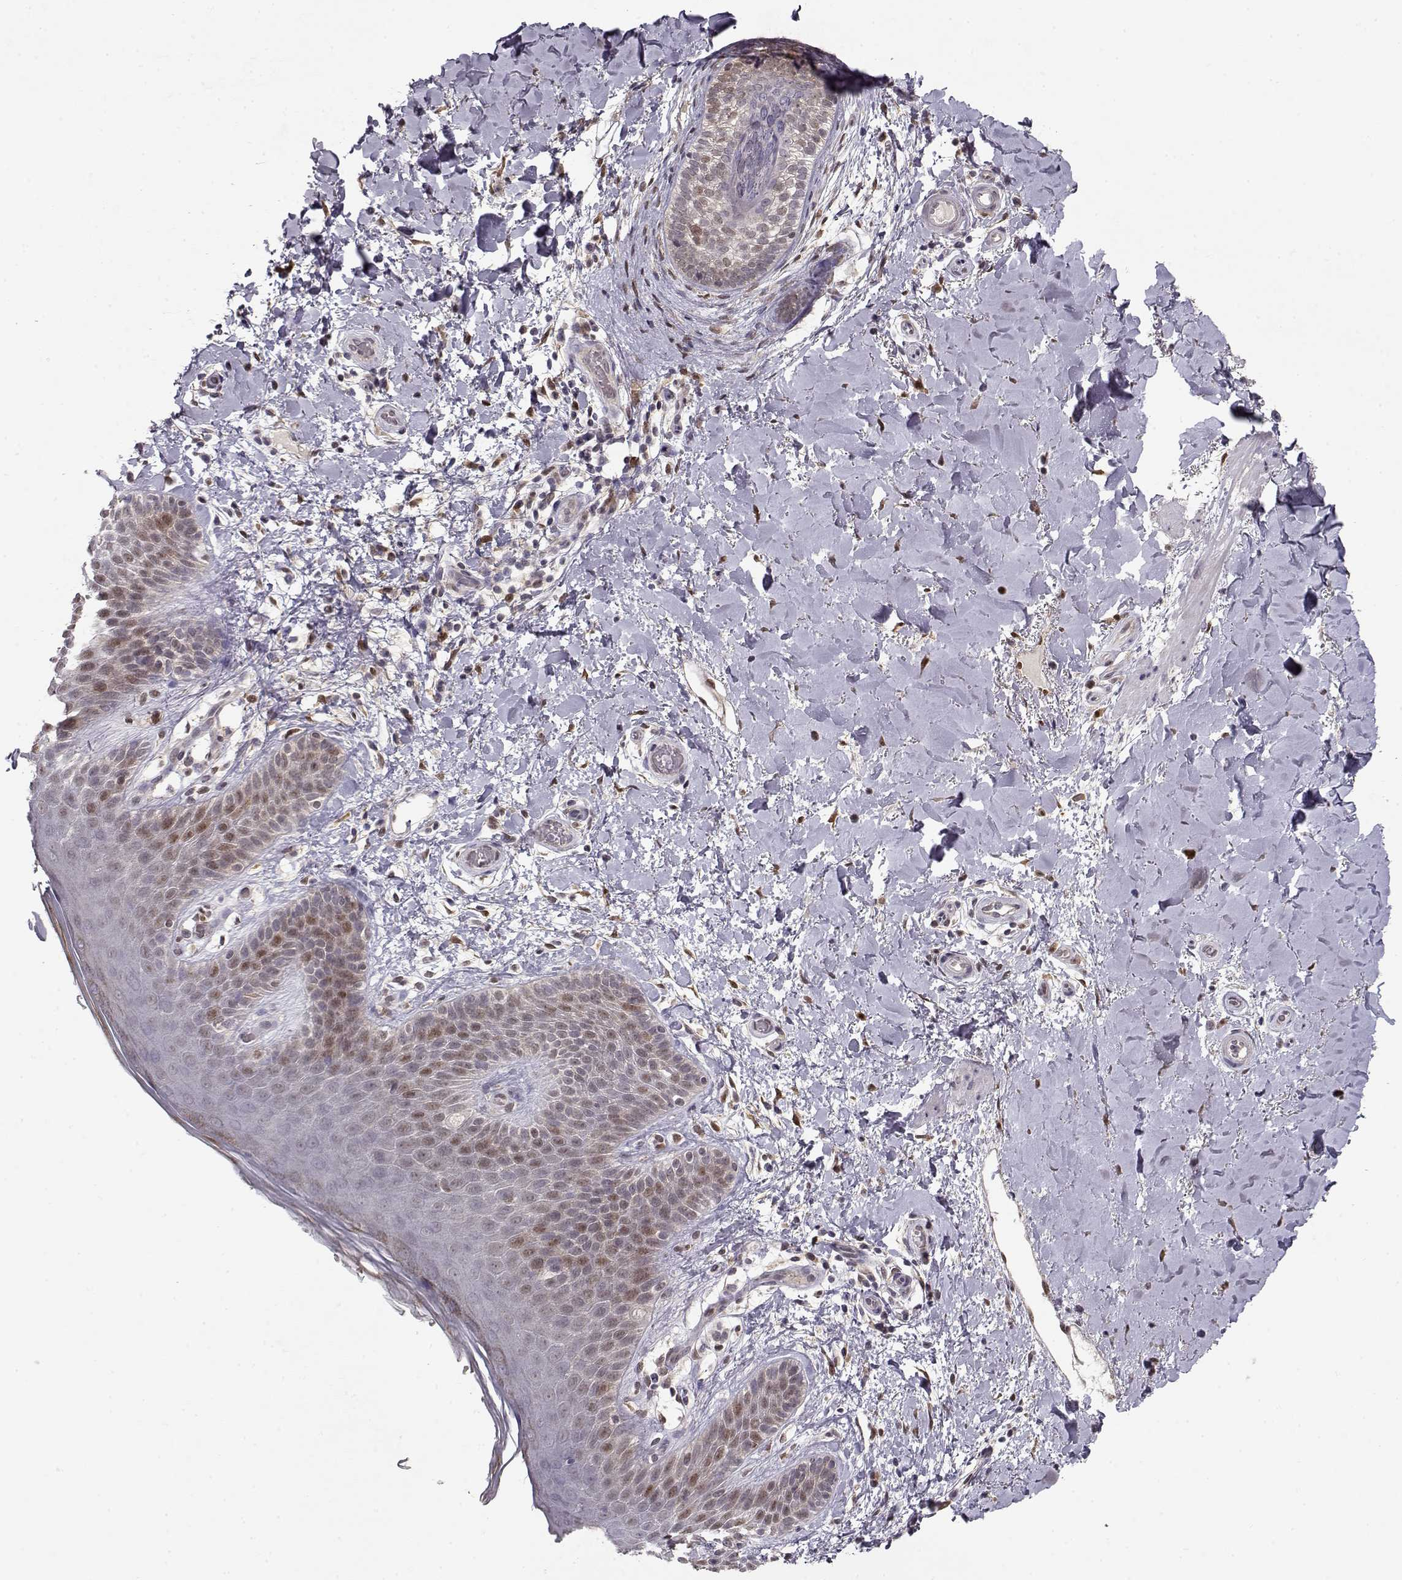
{"staining": {"intensity": "moderate", "quantity": "<25%", "location": "nuclear"}, "tissue": "skin", "cell_type": "Epidermal cells", "image_type": "normal", "snomed": [{"axis": "morphology", "description": "Normal tissue, NOS"}, {"axis": "topography", "description": "Anal"}], "caption": "Immunohistochemical staining of benign skin demonstrates moderate nuclear protein expression in approximately <25% of epidermal cells. (IHC, brightfield microscopy, high magnification).", "gene": "CDK4", "patient": {"sex": "male", "age": 36}}